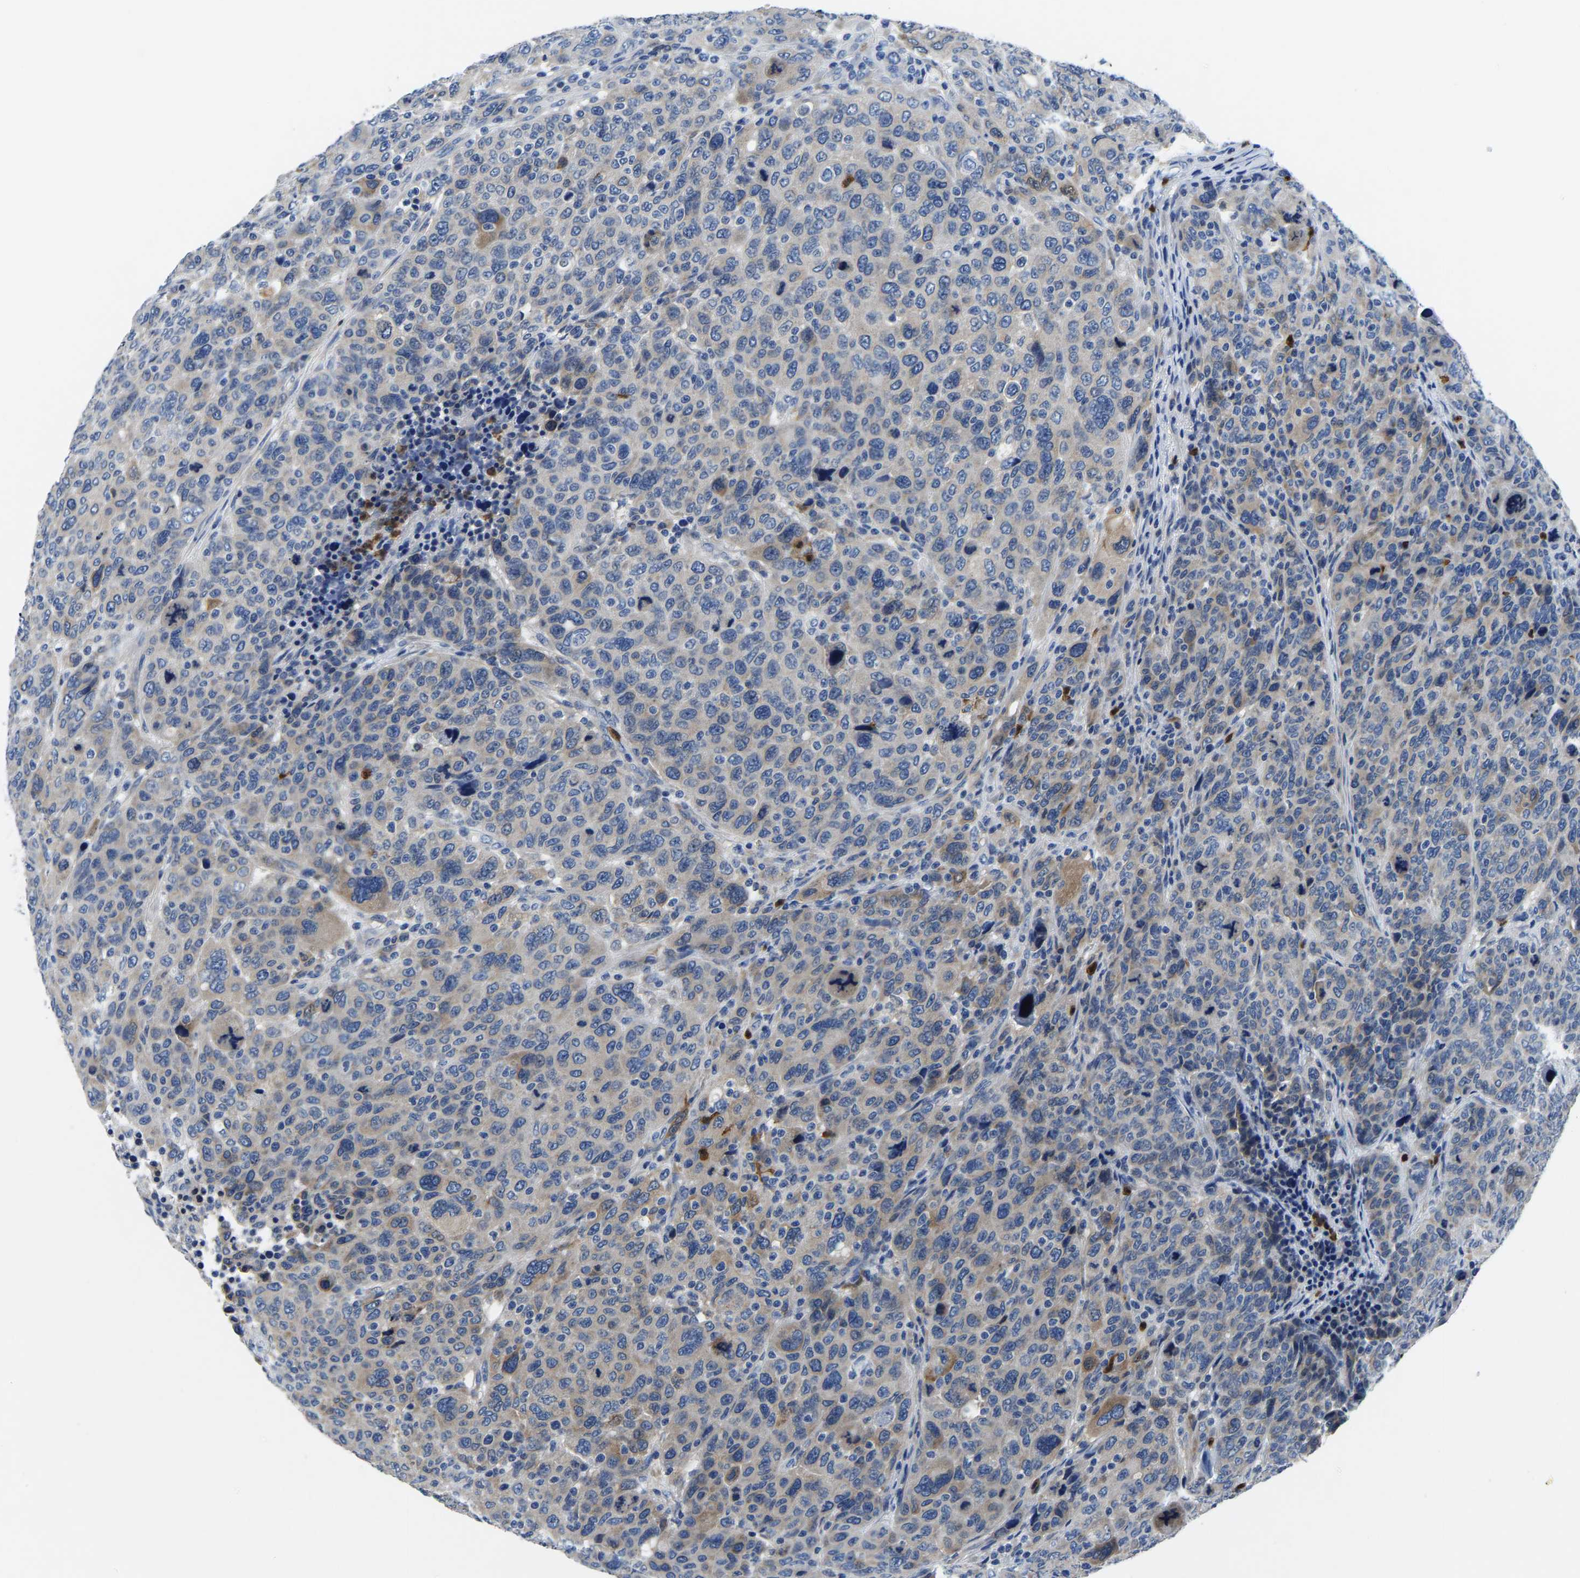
{"staining": {"intensity": "weak", "quantity": "<25%", "location": "cytoplasmic/membranous"}, "tissue": "breast cancer", "cell_type": "Tumor cells", "image_type": "cancer", "snomed": [{"axis": "morphology", "description": "Duct carcinoma"}, {"axis": "topography", "description": "Breast"}], "caption": "Immunohistochemistry (IHC) histopathology image of neoplastic tissue: human breast invasive ductal carcinoma stained with DAB (3,3'-diaminobenzidine) shows no significant protein positivity in tumor cells.", "gene": "TOR1B", "patient": {"sex": "female", "age": 37}}